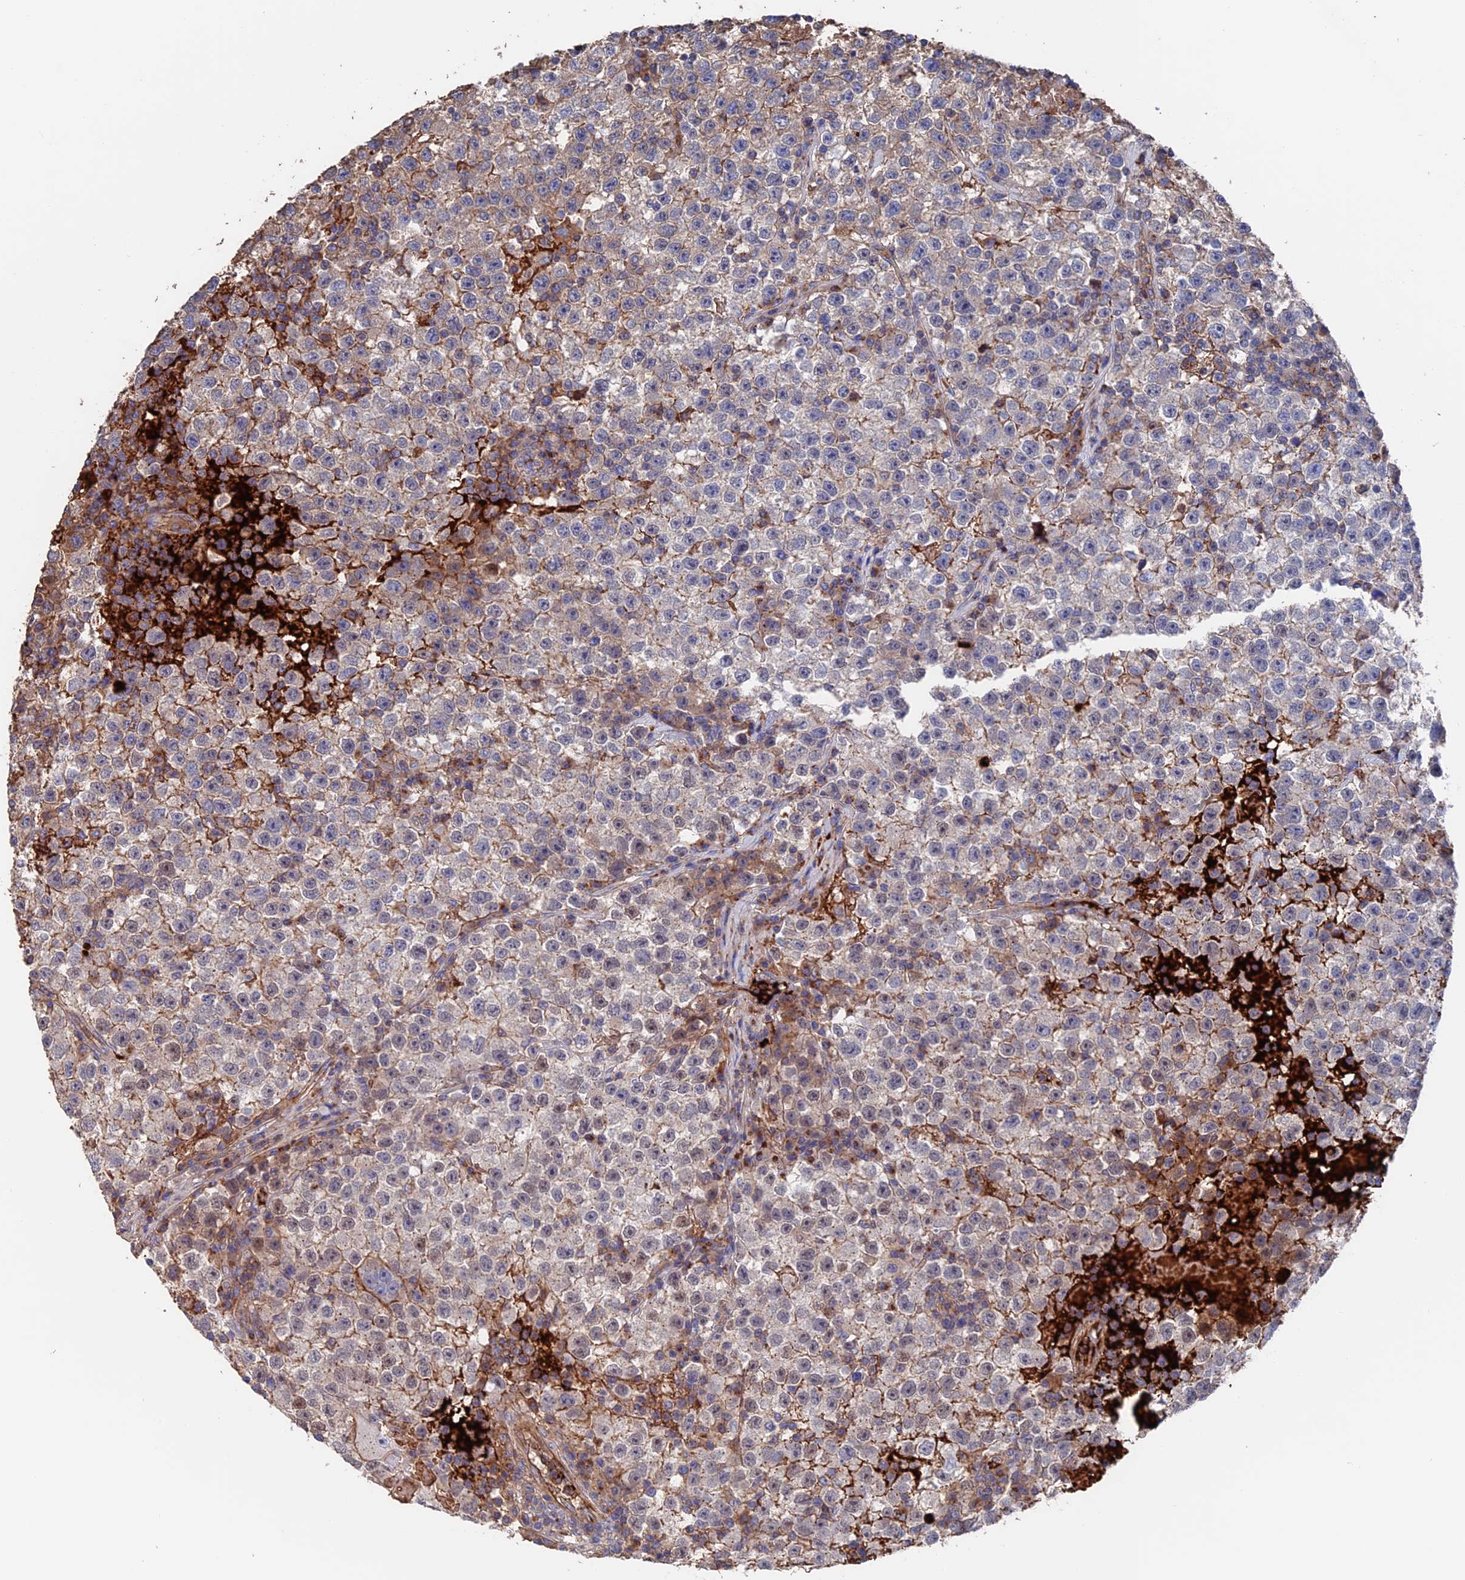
{"staining": {"intensity": "moderate", "quantity": "25%-75%", "location": "cytoplasmic/membranous"}, "tissue": "testis cancer", "cell_type": "Tumor cells", "image_type": "cancer", "snomed": [{"axis": "morphology", "description": "Seminoma, NOS"}, {"axis": "topography", "description": "Testis"}], "caption": "Moderate cytoplasmic/membranous expression is present in about 25%-75% of tumor cells in testis cancer (seminoma).", "gene": "HPF1", "patient": {"sex": "male", "age": 22}}